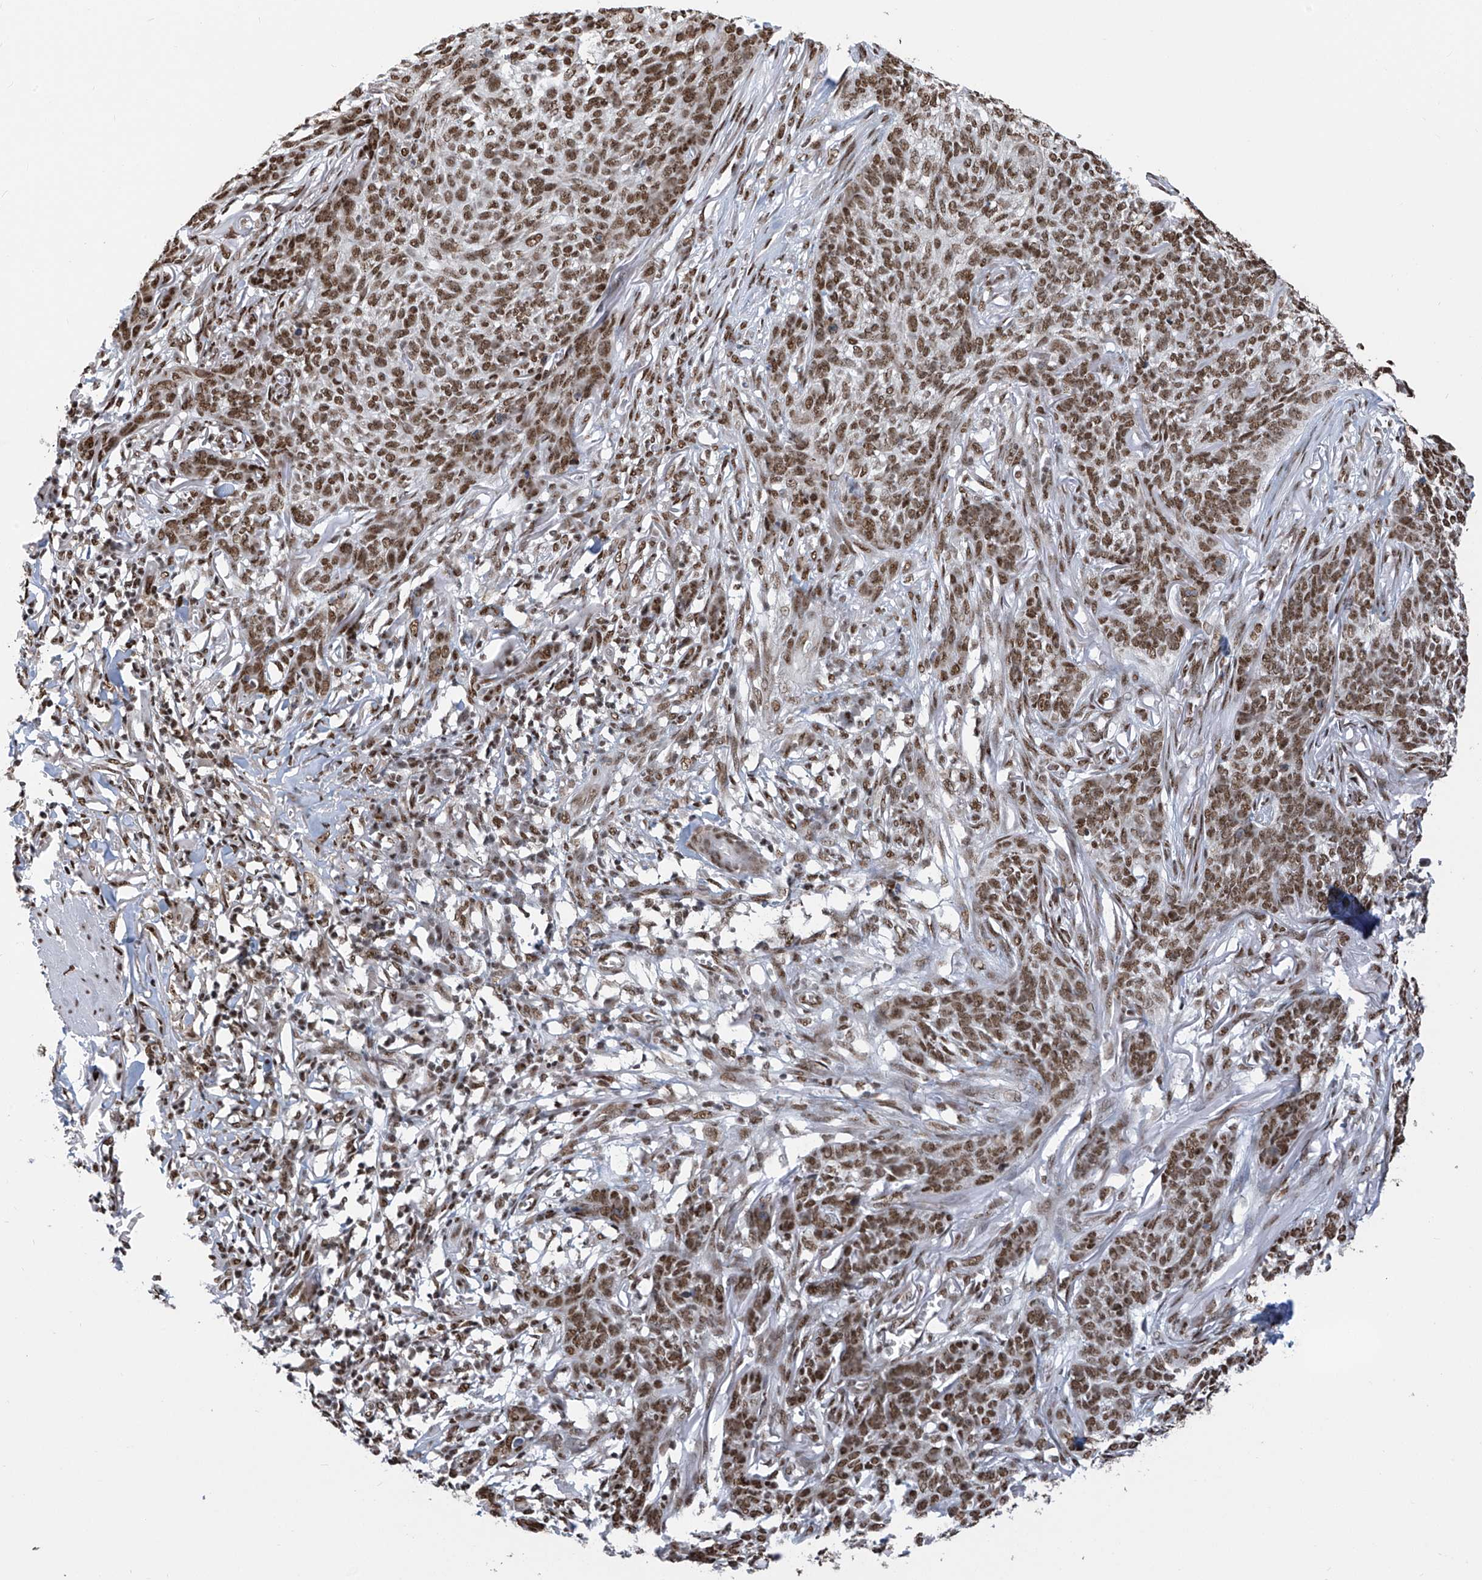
{"staining": {"intensity": "moderate", "quantity": ">75%", "location": "nuclear"}, "tissue": "skin cancer", "cell_type": "Tumor cells", "image_type": "cancer", "snomed": [{"axis": "morphology", "description": "Basal cell carcinoma"}, {"axis": "topography", "description": "Skin"}], "caption": "Protein analysis of skin cancer tissue reveals moderate nuclear positivity in approximately >75% of tumor cells. The staining is performed using DAB (3,3'-diaminobenzidine) brown chromogen to label protein expression. The nuclei are counter-stained blue using hematoxylin.", "gene": "APLF", "patient": {"sex": "male", "age": 85}}